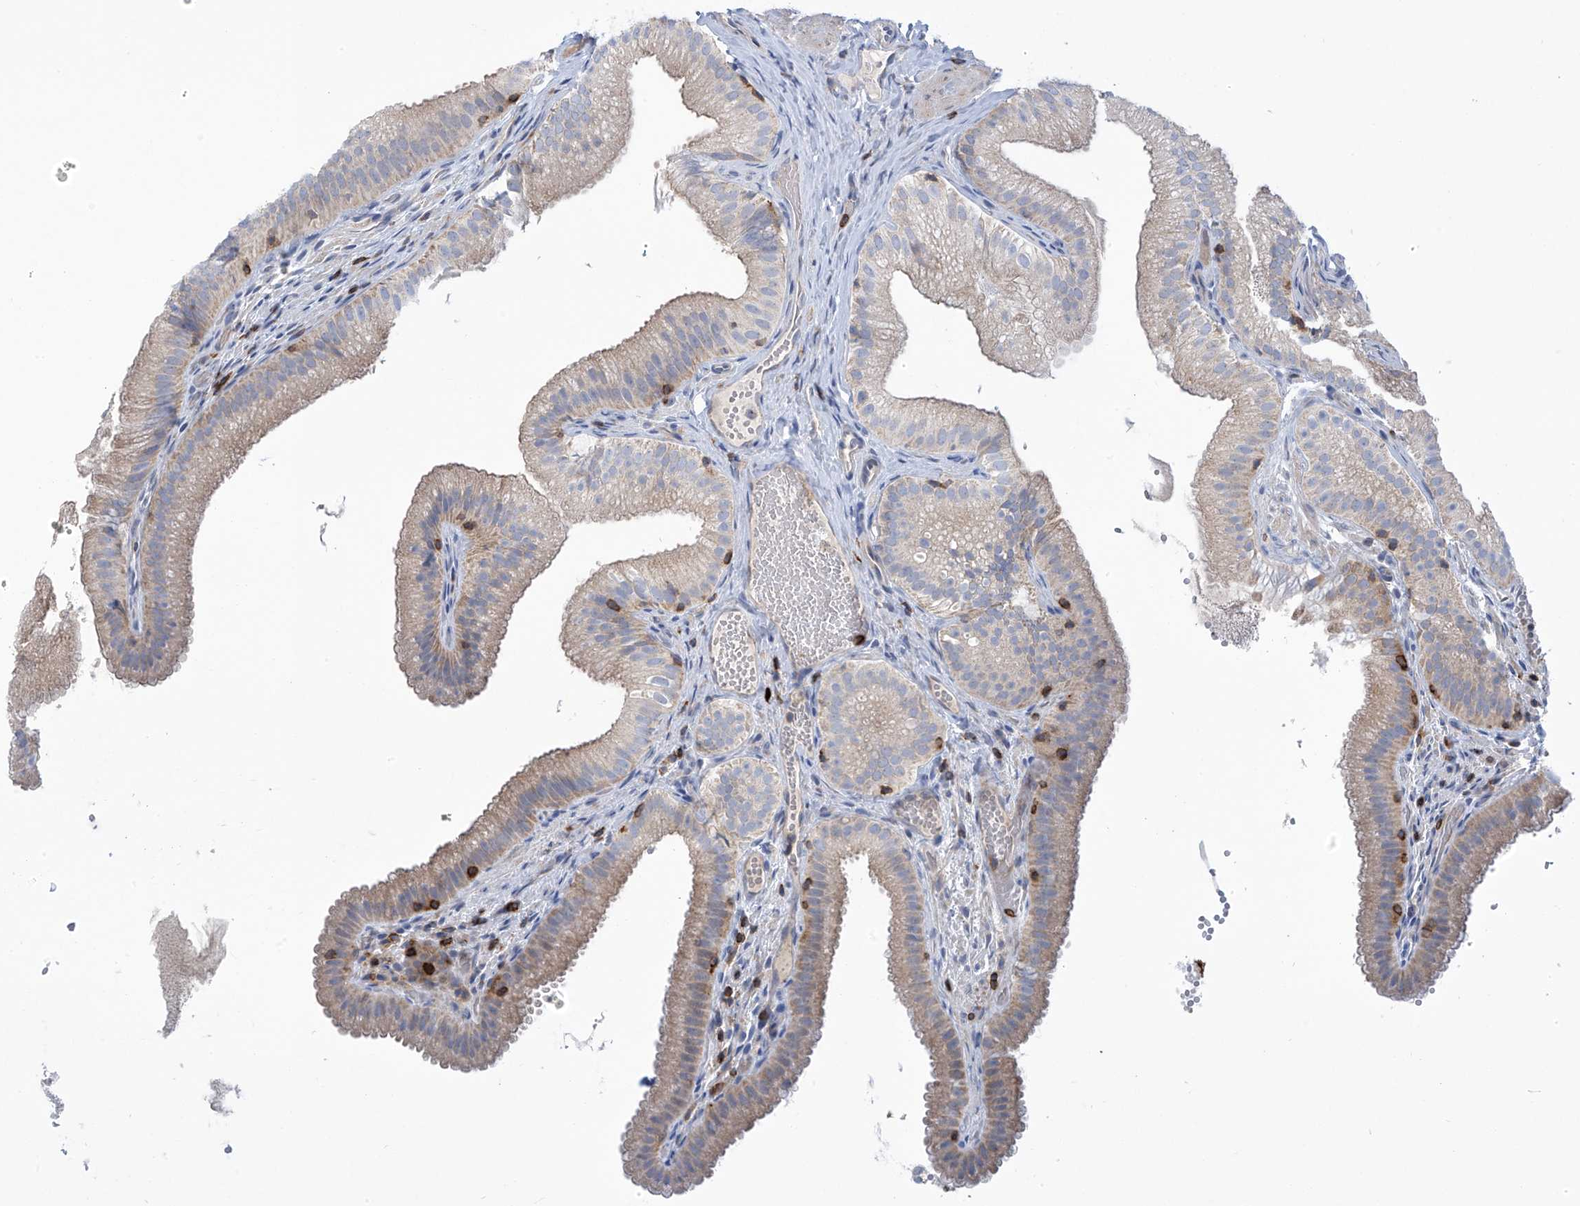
{"staining": {"intensity": "weak", "quantity": ">75%", "location": "cytoplasmic/membranous"}, "tissue": "gallbladder", "cell_type": "Glandular cells", "image_type": "normal", "snomed": [{"axis": "morphology", "description": "Normal tissue, NOS"}, {"axis": "topography", "description": "Gallbladder"}], "caption": "Immunohistochemical staining of benign human gallbladder exhibits low levels of weak cytoplasmic/membranous staining in about >75% of glandular cells. Nuclei are stained in blue.", "gene": "IBA57", "patient": {"sex": "female", "age": 30}}